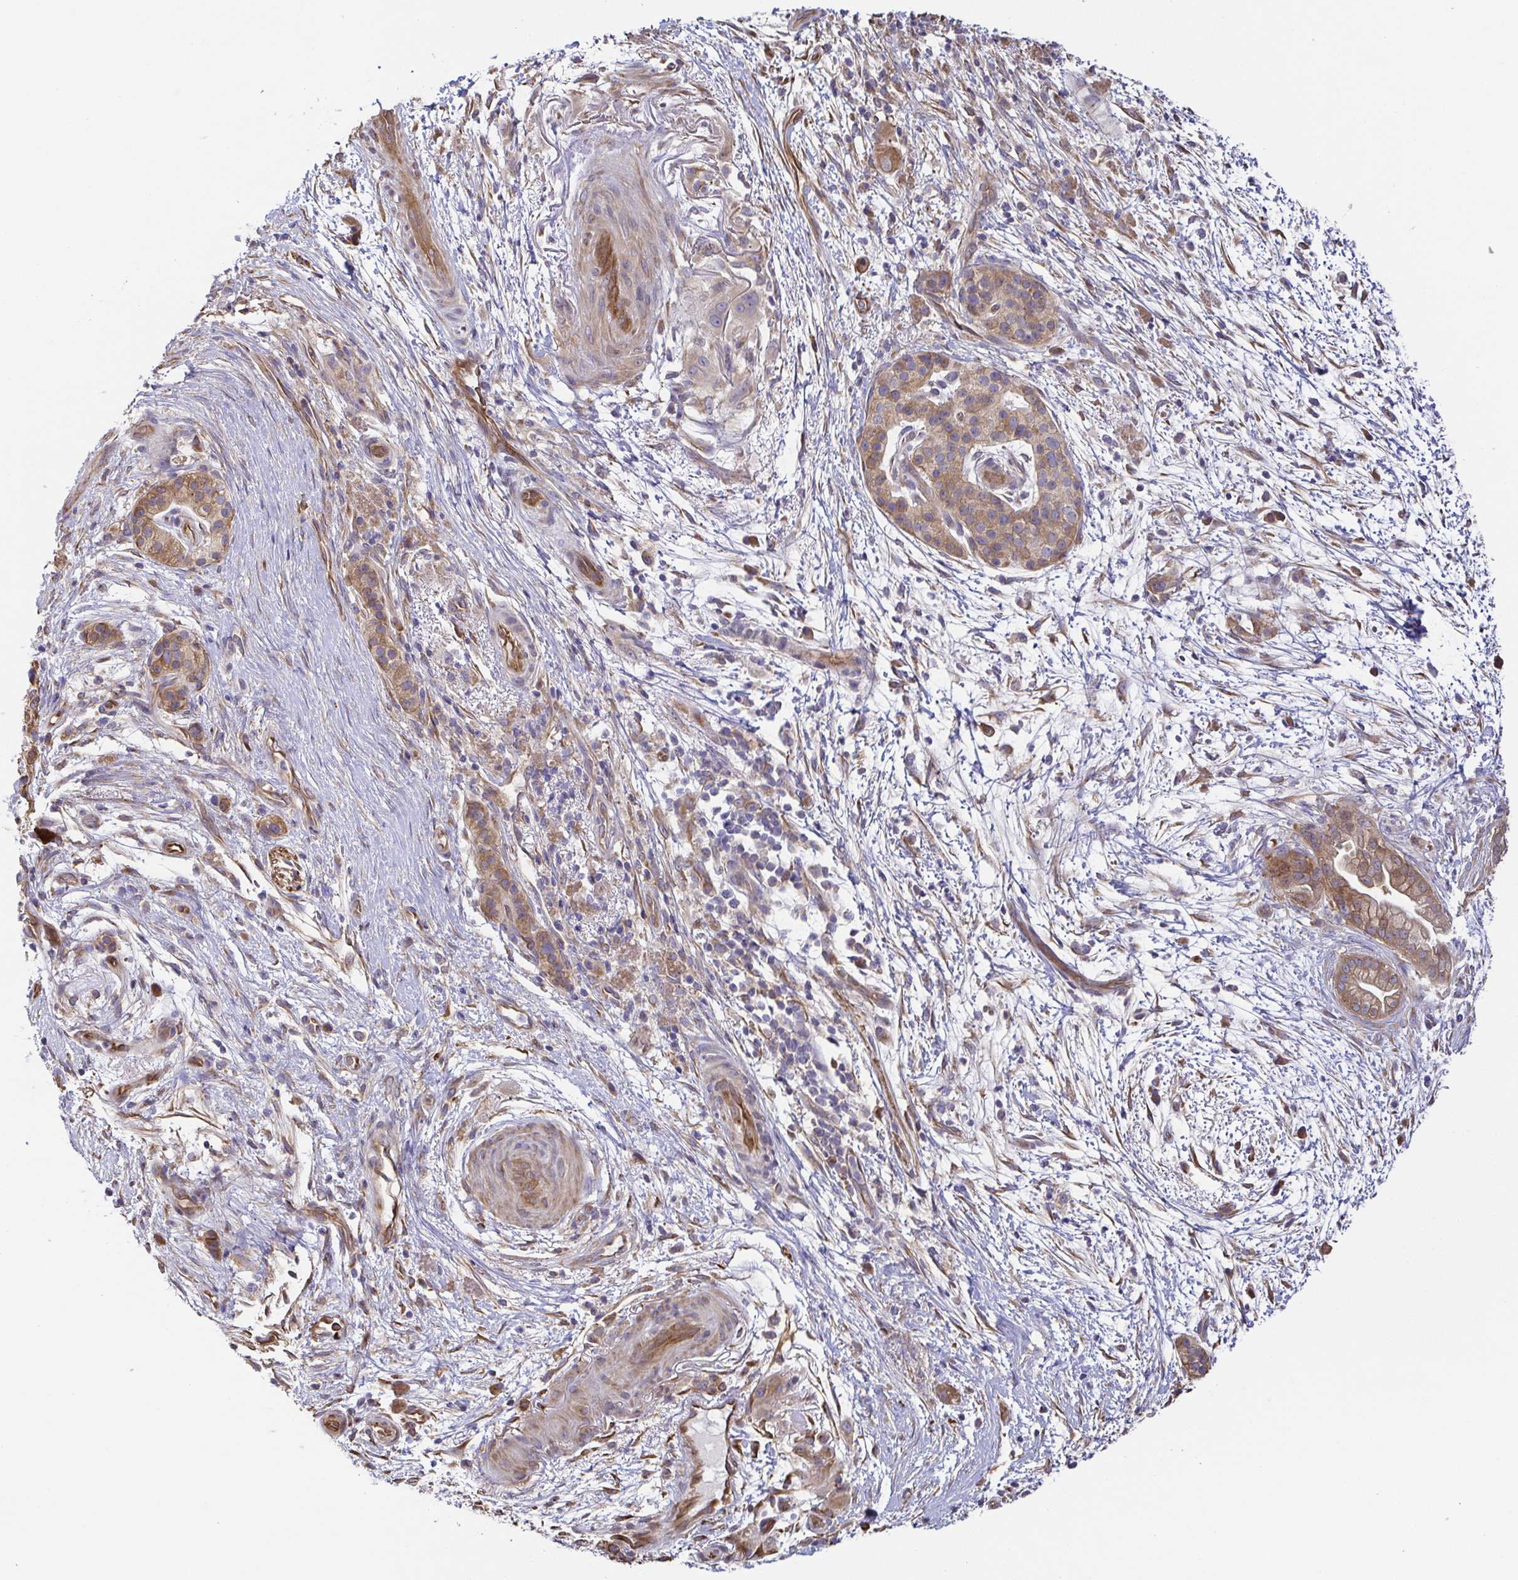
{"staining": {"intensity": "moderate", "quantity": ">75%", "location": "cytoplasmic/membranous"}, "tissue": "pancreatic cancer", "cell_type": "Tumor cells", "image_type": "cancer", "snomed": [{"axis": "morphology", "description": "Adenocarcinoma, NOS"}, {"axis": "topography", "description": "Pancreas"}], "caption": "A medium amount of moderate cytoplasmic/membranous staining is identified in approximately >75% of tumor cells in pancreatic cancer (adenocarcinoma) tissue.", "gene": "EIF3D", "patient": {"sex": "female", "age": 69}}